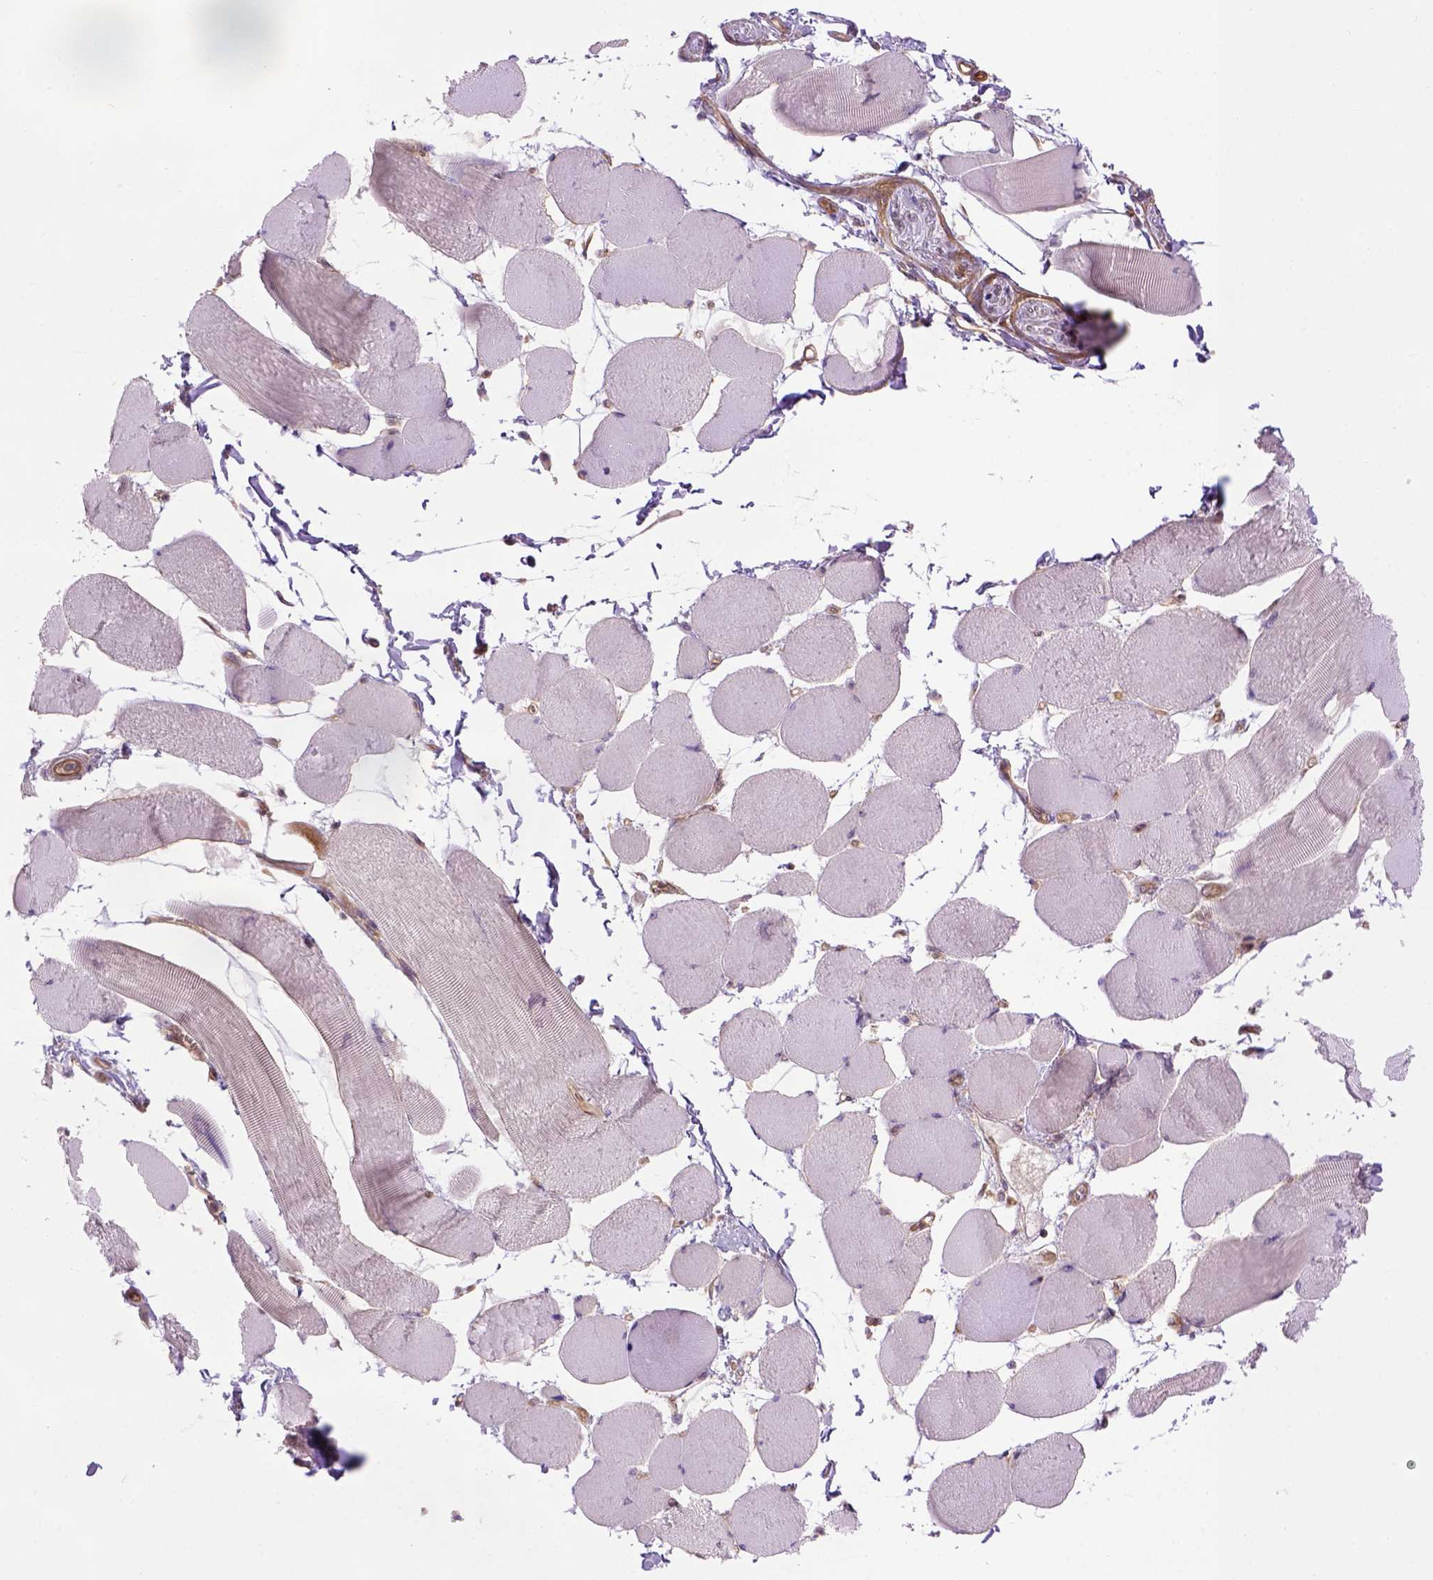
{"staining": {"intensity": "negative", "quantity": "none", "location": "none"}, "tissue": "skeletal muscle", "cell_type": "Myocytes", "image_type": "normal", "snomed": [{"axis": "morphology", "description": "Normal tissue, NOS"}, {"axis": "topography", "description": "Skeletal muscle"}], "caption": "The image displays no significant expression in myocytes of skeletal muscle. The staining was performed using DAB (3,3'-diaminobenzidine) to visualize the protein expression in brown, while the nuclei were stained in blue with hematoxylin (Magnification: 20x).", "gene": "CASKIN2", "patient": {"sex": "female", "age": 75}}